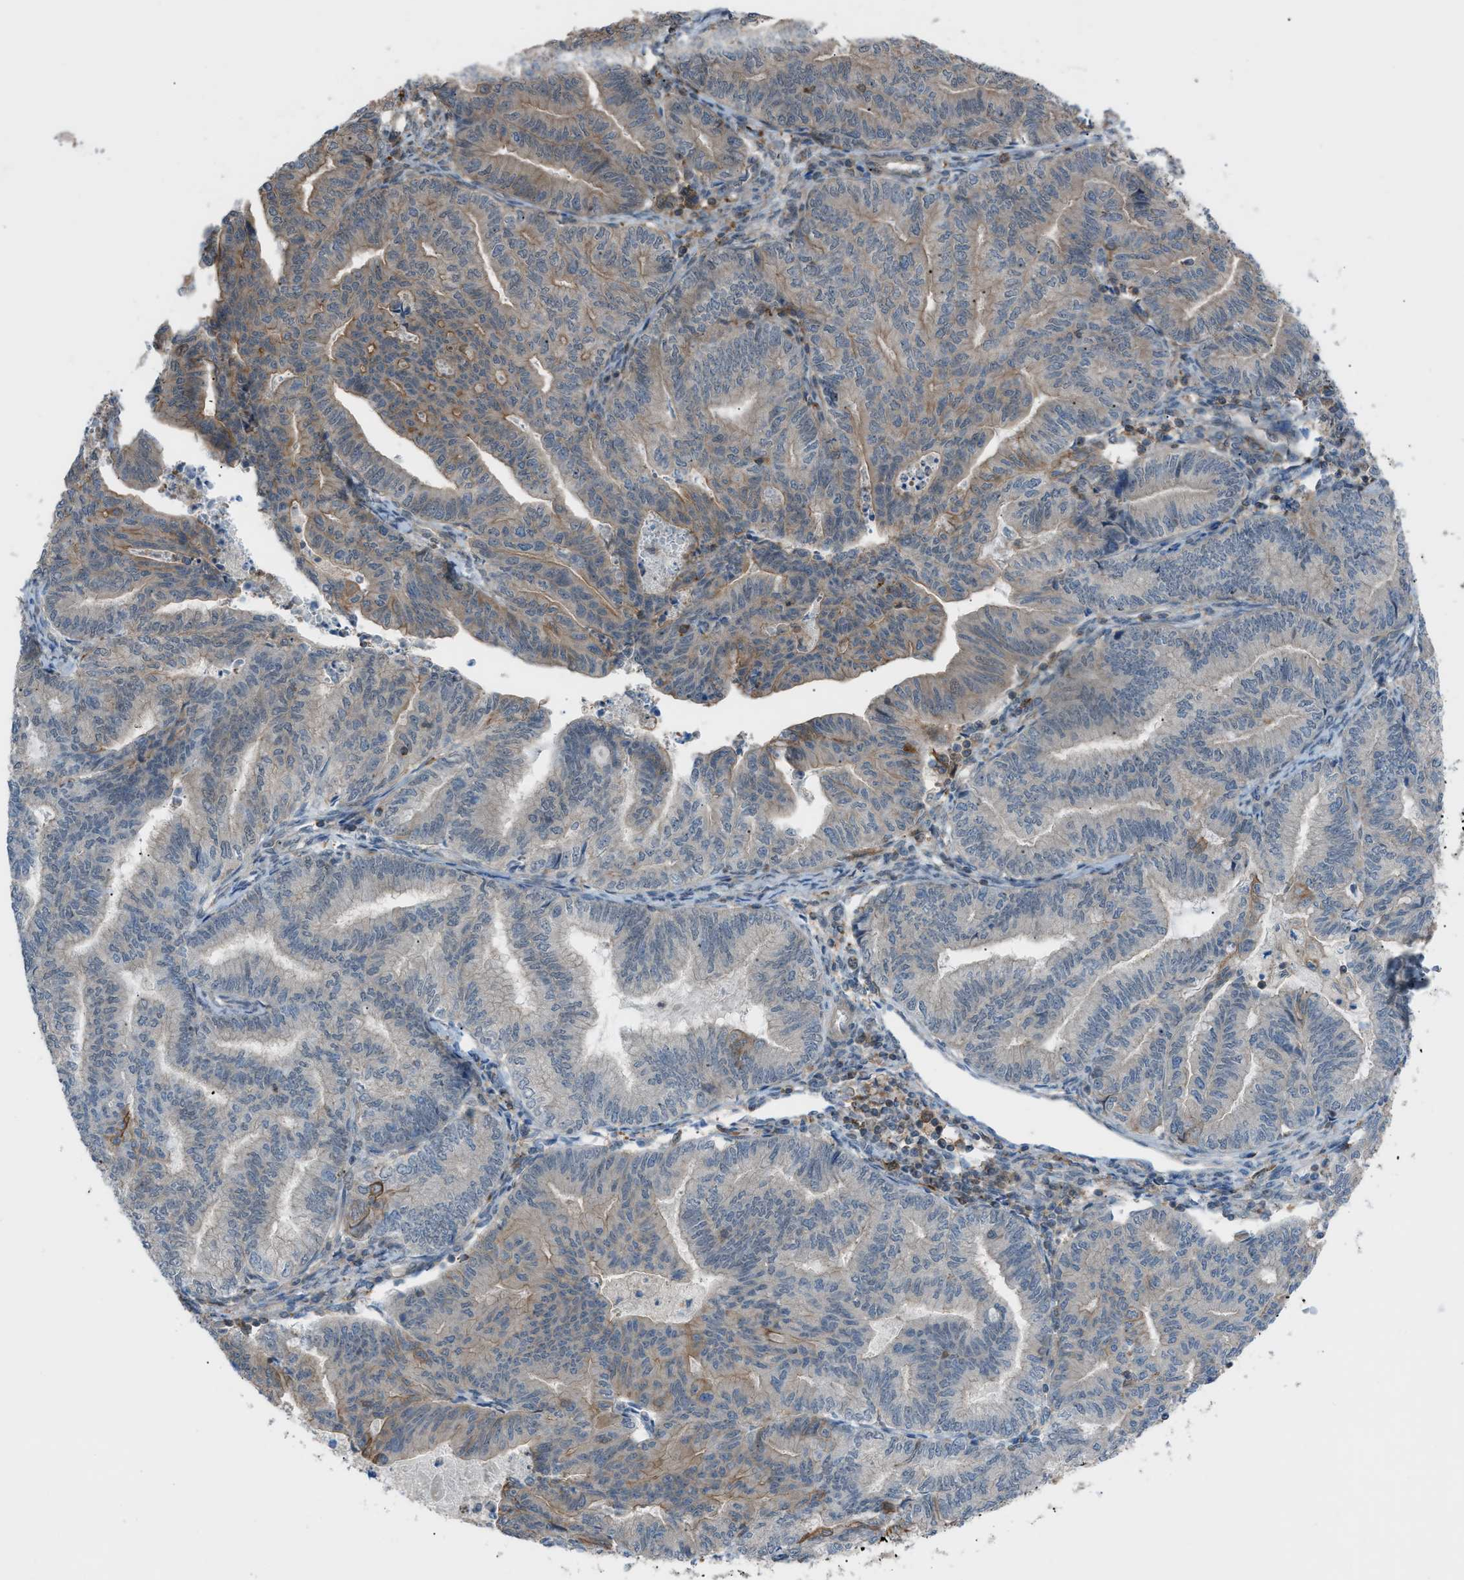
{"staining": {"intensity": "moderate", "quantity": "25%-75%", "location": "cytoplasmic/membranous"}, "tissue": "endometrial cancer", "cell_type": "Tumor cells", "image_type": "cancer", "snomed": [{"axis": "morphology", "description": "Adenocarcinoma, NOS"}, {"axis": "topography", "description": "Endometrium"}], "caption": "Immunohistochemical staining of human endometrial cancer exhibits moderate cytoplasmic/membranous protein positivity in approximately 25%-75% of tumor cells.", "gene": "DYRK1A", "patient": {"sex": "female", "age": 79}}